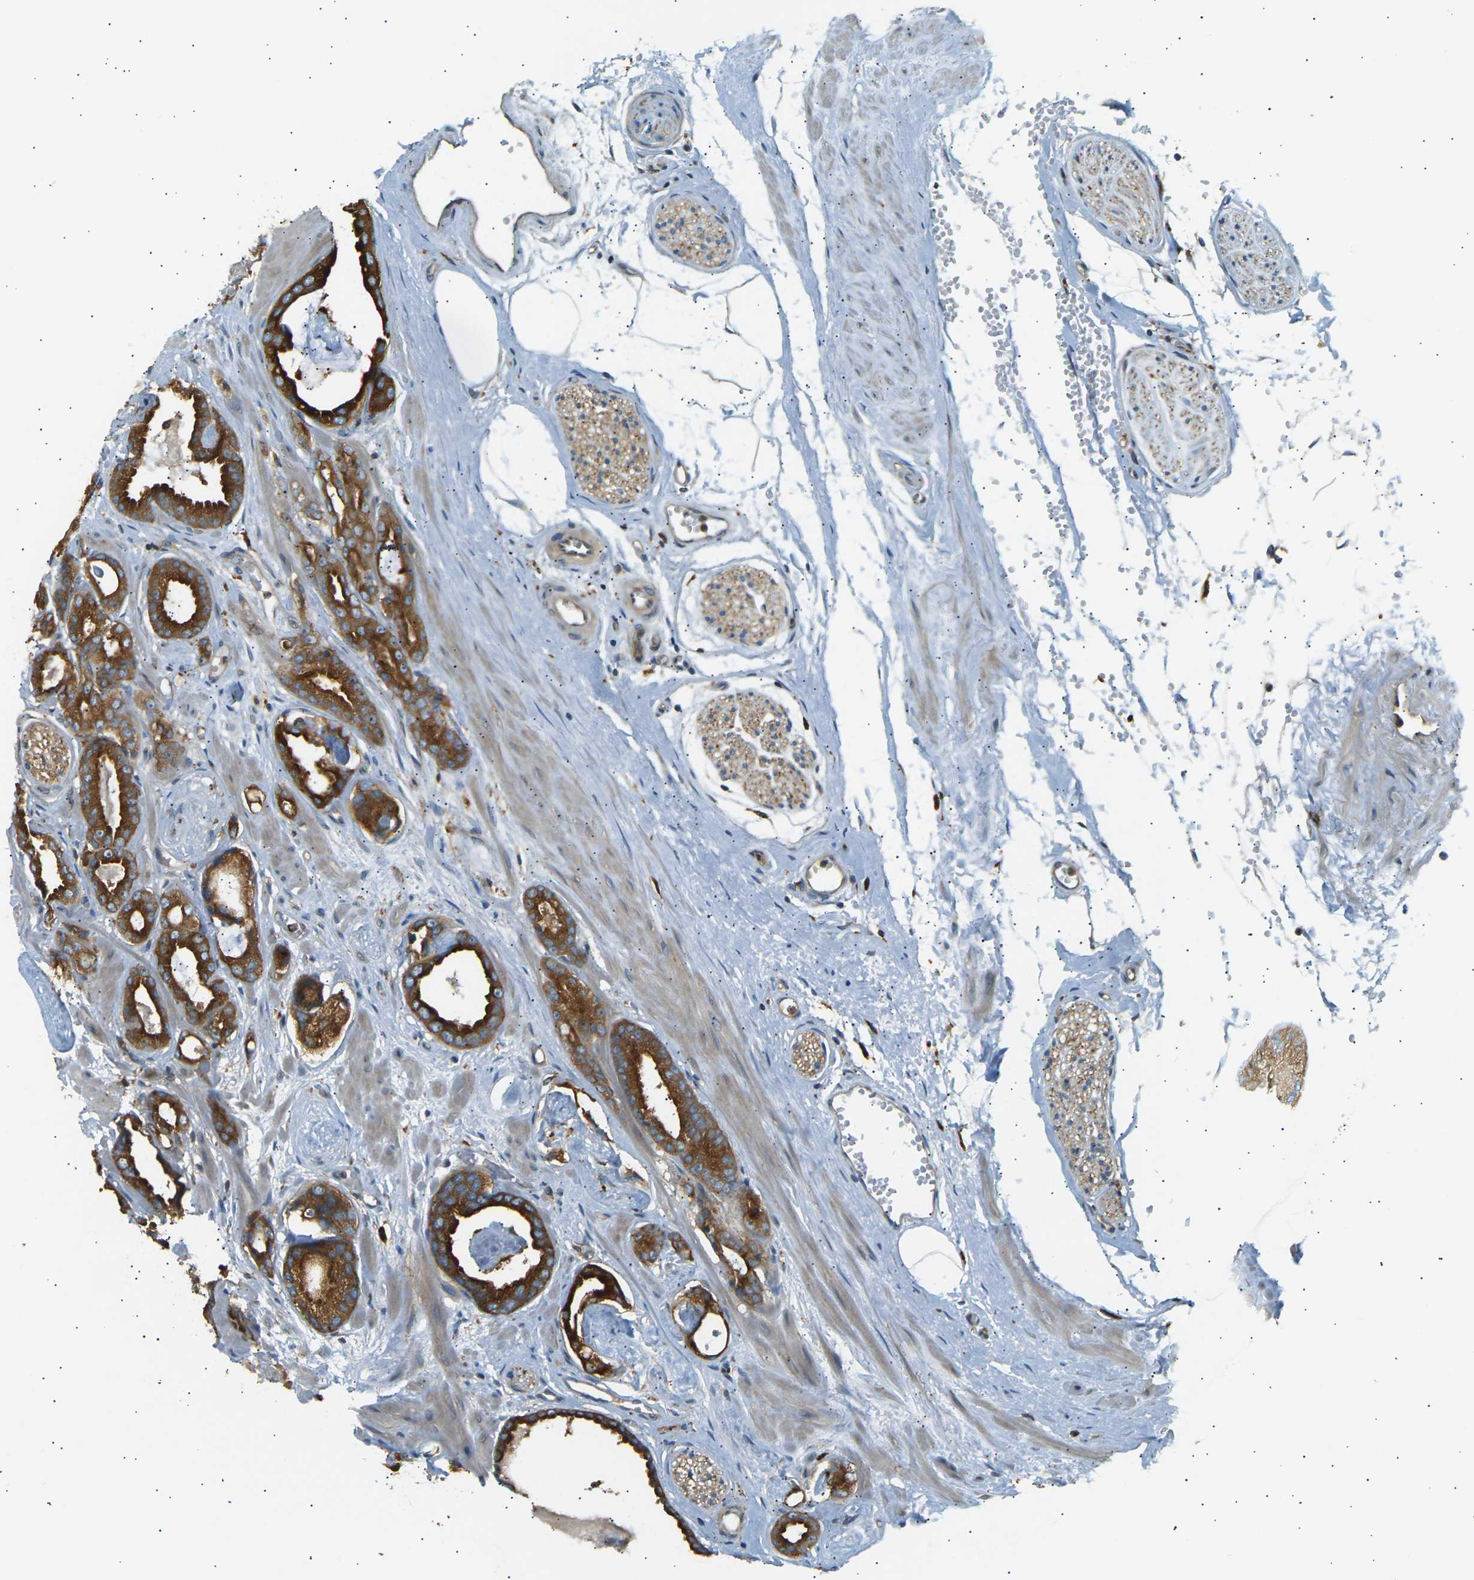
{"staining": {"intensity": "strong", "quantity": ">75%", "location": "cytoplasmic/membranous"}, "tissue": "prostate cancer", "cell_type": "Tumor cells", "image_type": "cancer", "snomed": [{"axis": "morphology", "description": "Adenocarcinoma, Low grade"}, {"axis": "topography", "description": "Prostate"}], "caption": "Protein staining of prostate low-grade adenocarcinoma tissue reveals strong cytoplasmic/membranous positivity in about >75% of tumor cells. The staining was performed using DAB to visualize the protein expression in brown, while the nuclei were stained in blue with hematoxylin (Magnification: 20x).", "gene": "CDK17", "patient": {"sex": "male", "age": 53}}